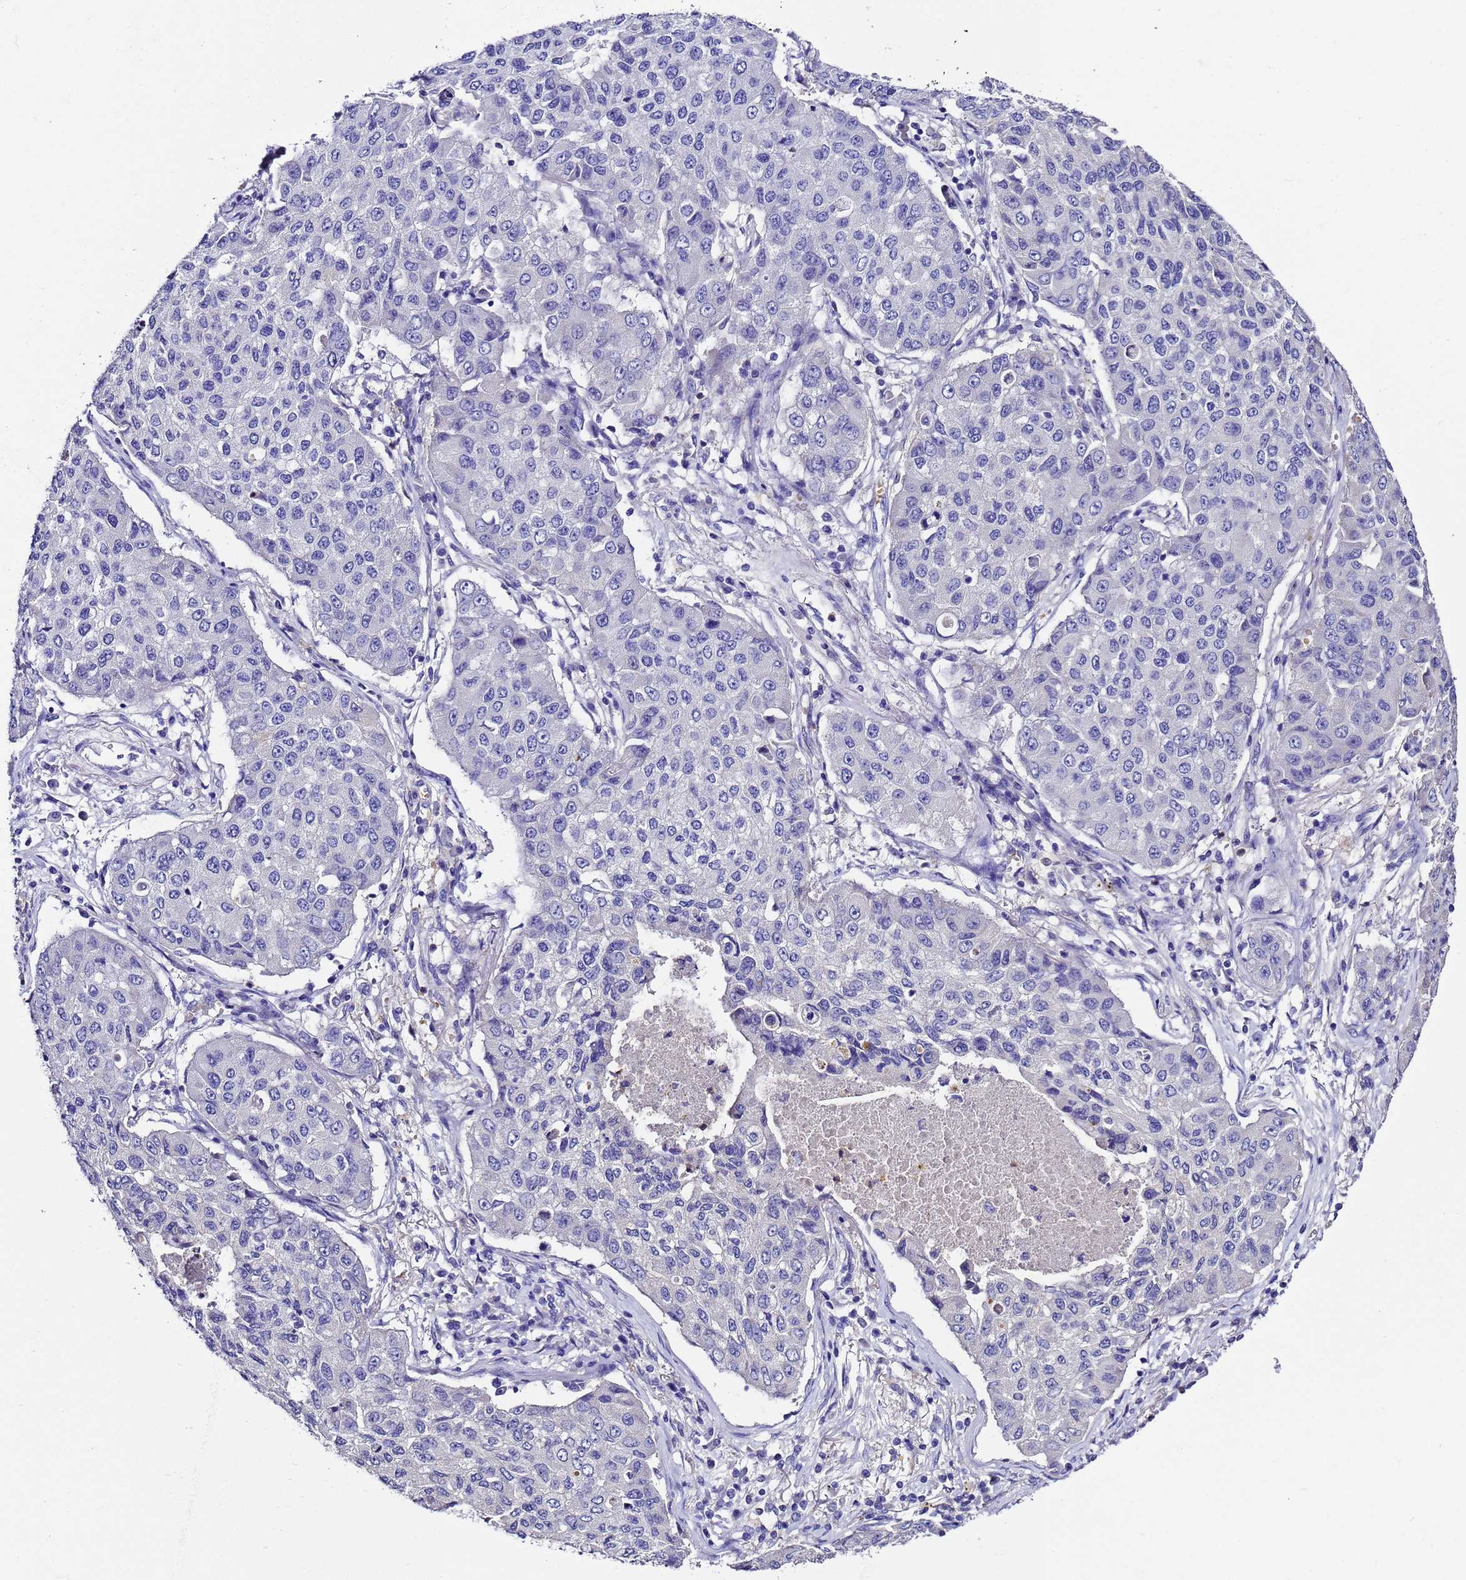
{"staining": {"intensity": "negative", "quantity": "none", "location": "none"}, "tissue": "lung cancer", "cell_type": "Tumor cells", "image_type": "cancer", "snomed": [{"axis": "morphology", "description": "Squamous cell carcinoma, NOS"}, {"axis": "topography", "description": "Lung"}], "caption": "A histopathology image of human lung cancer (squamous cell carcinoma) is negative for staining in tumor cells.", "gene": "UGT2A1", "patient": {"sex": "male", "age": 74}}